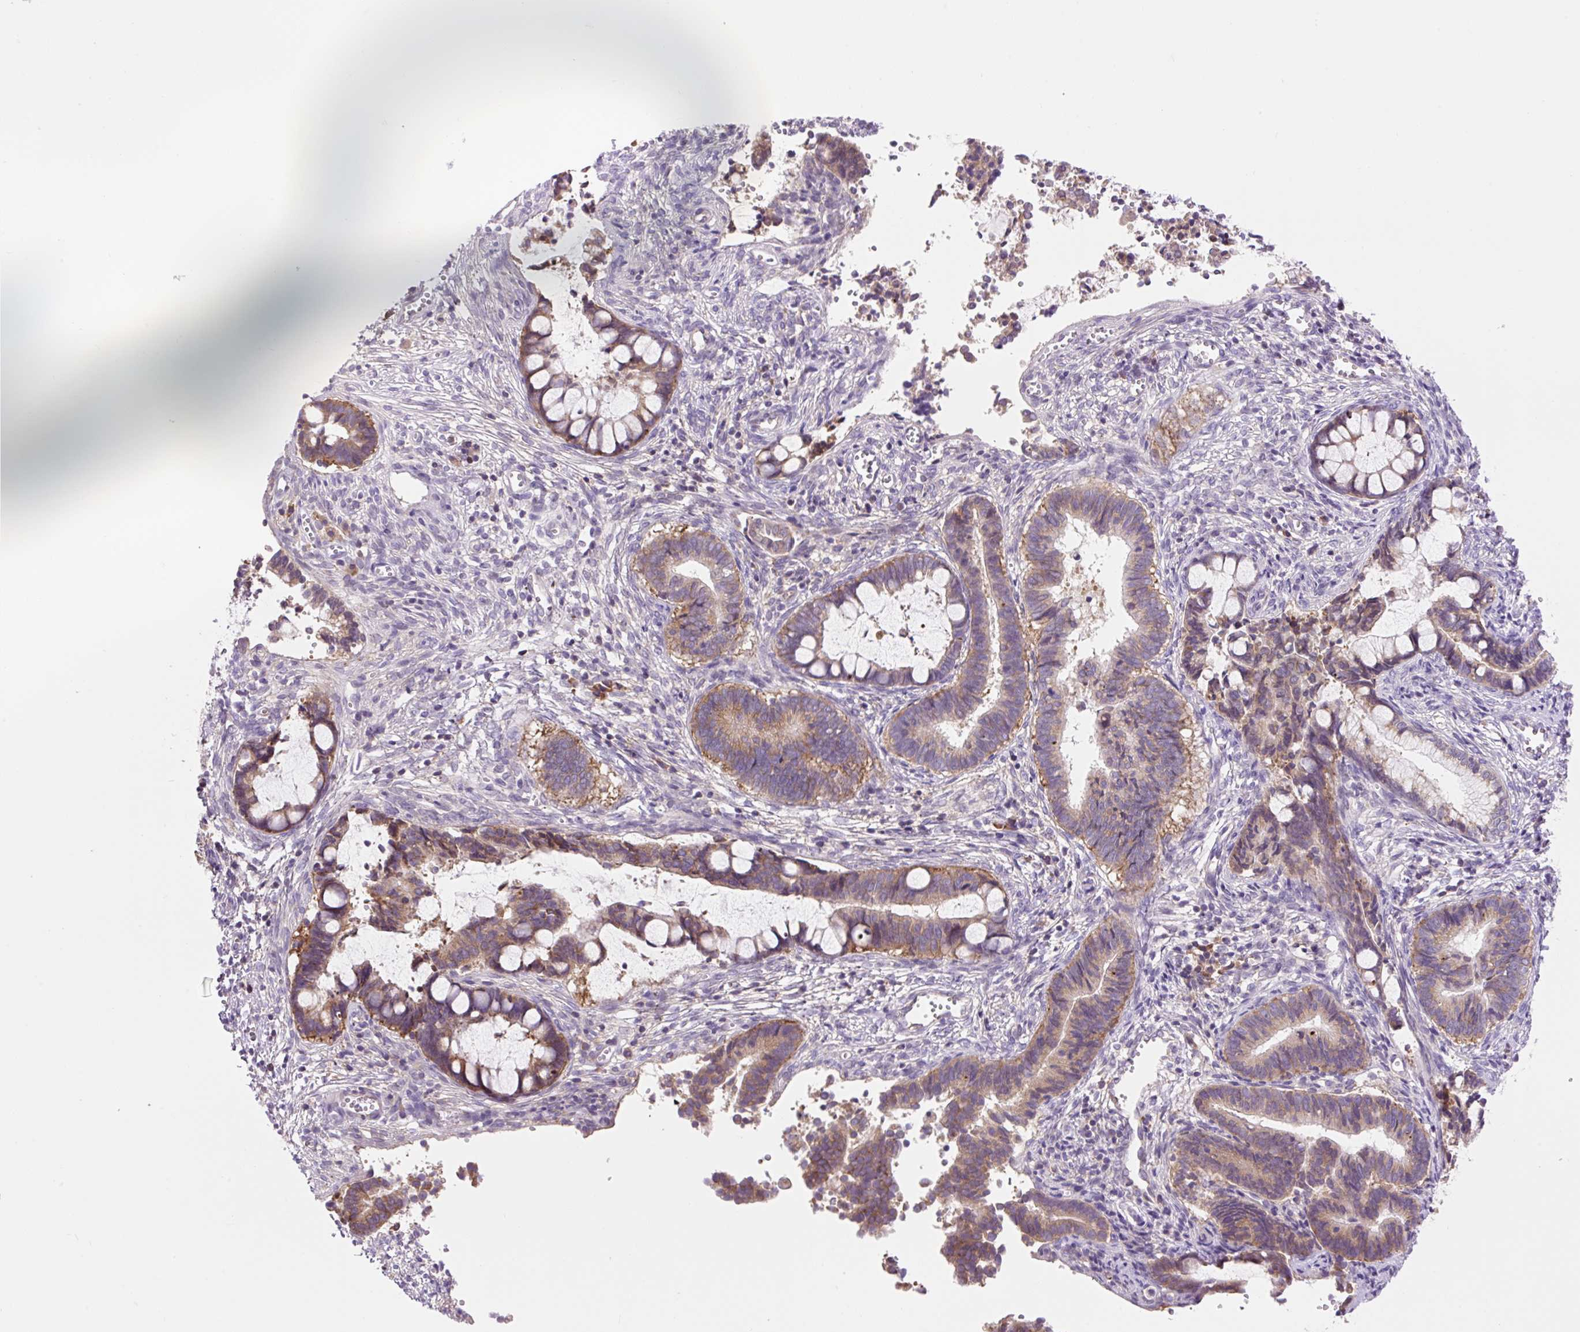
{"staining": {"intensity": "moderate", "quantity": ">75%", "location": "cytoplasmic/membranous"}, "tissue": "cervical cancer", "cell_type": "Tumor cells", "image_type": "cancer", "snomed": [{"axis": "morphology", "description": "Adenocarcinoma, NOS"}, {"axis": "topography", "description": "Cervix"}], "caption": "Brown immunohistochemical staining in human cervical adenocarcinoma shows moderate cytoplasmic/membranous expression in about >75% of tumor cells.", "gene": "GPR45", "patient": {"sex": "female", "age": 44}}